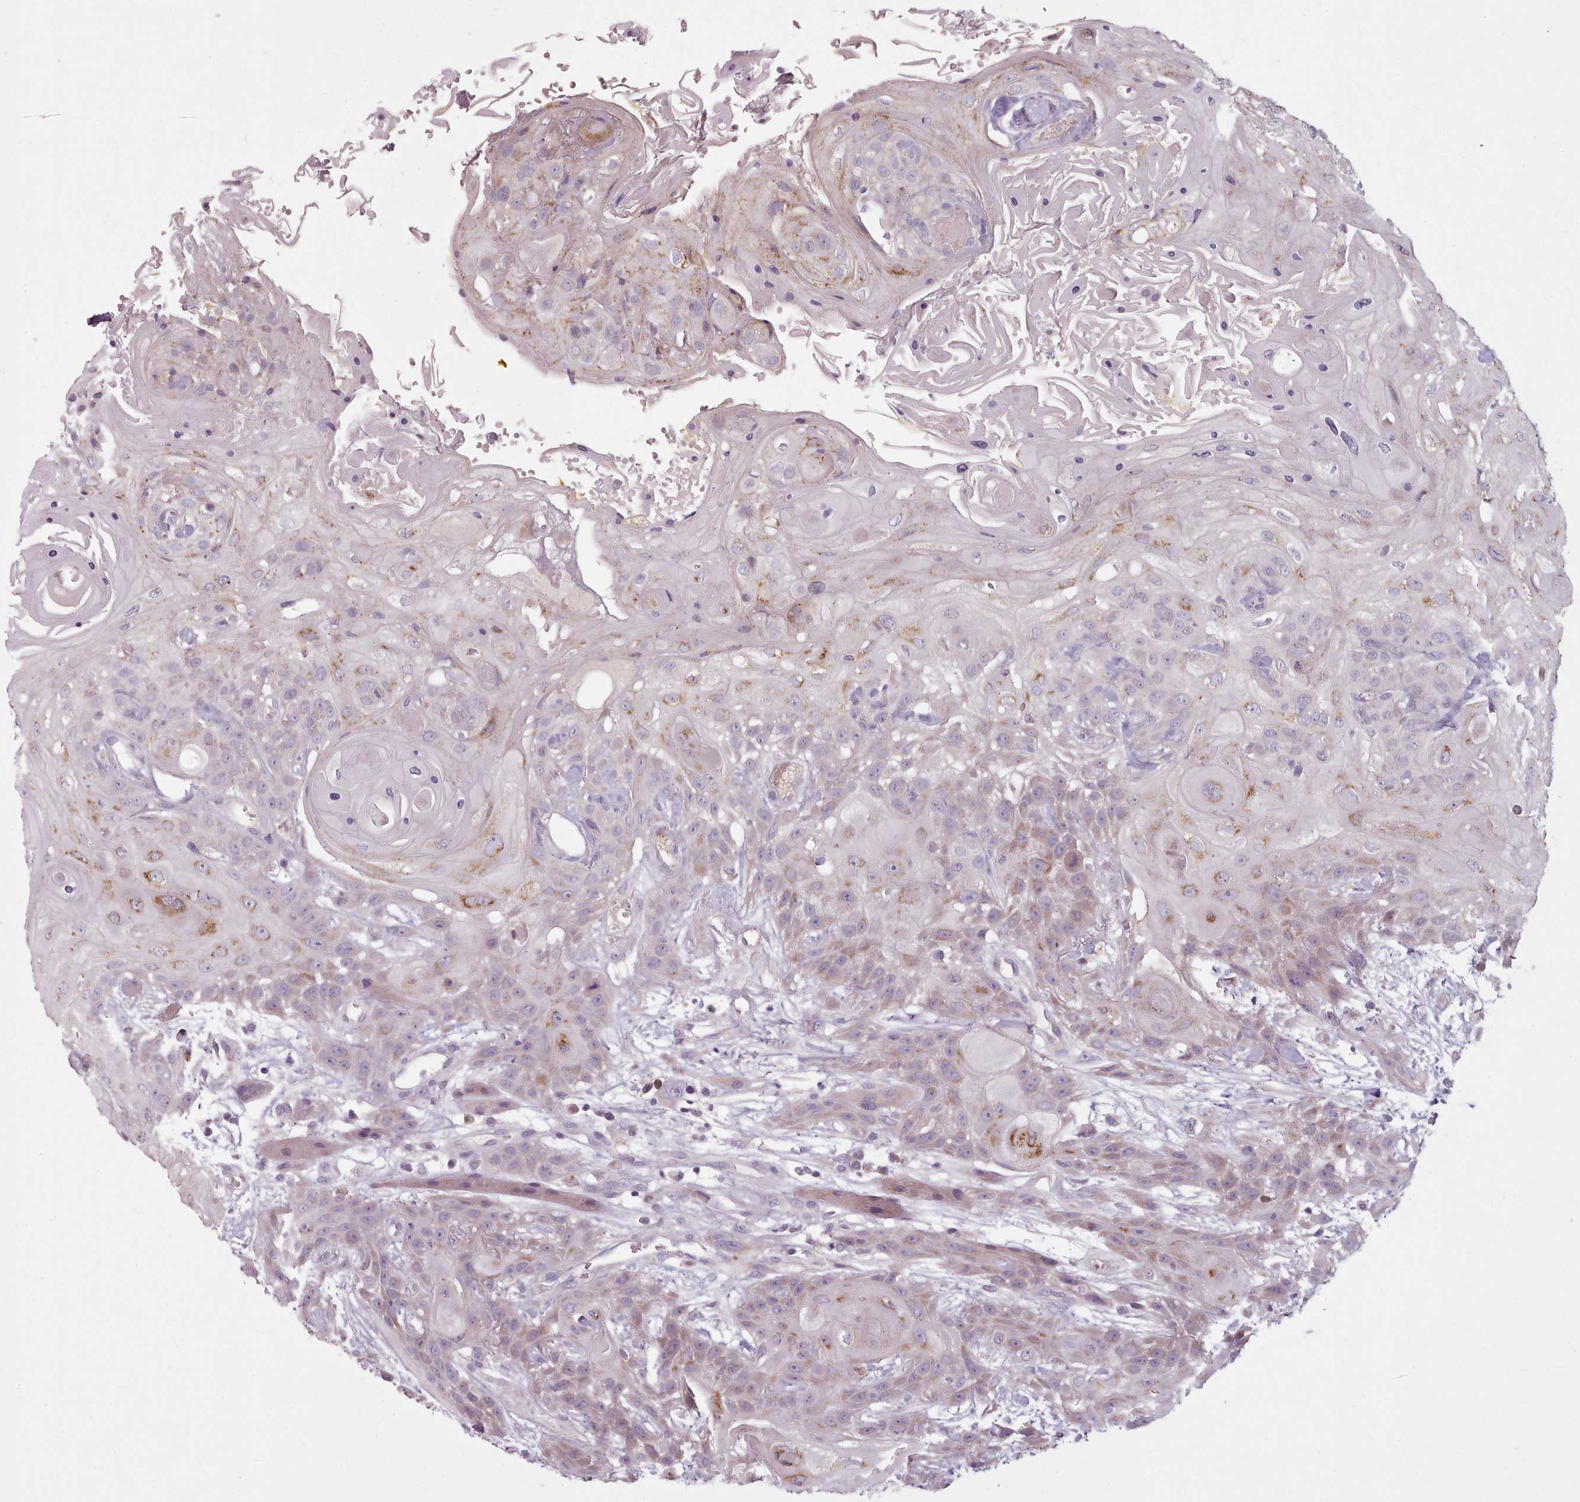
{"staining": {"intensity": "moderate", "quantity": "25%-75%", "location": "cytoplasmic/membranous"}, "tissue": "head and neck cancer", "cell_type": "Tumor cells", "image_type": "cancer", "snomed": [{"axis": "morphology", "description": "Squamous cell carcinoma, NOS"}, {"axis": "topography", "description": "Head-Neck"}], "caption": "Squamous cell carcinoma (head and neck) stained with immunohistochemistry shows moderate cytoplasmic/membranous expression in approximately 25%-75% of tumor cells.", "gene": "LAPTM5", "patient": {"sex": "female", "age": 43}}